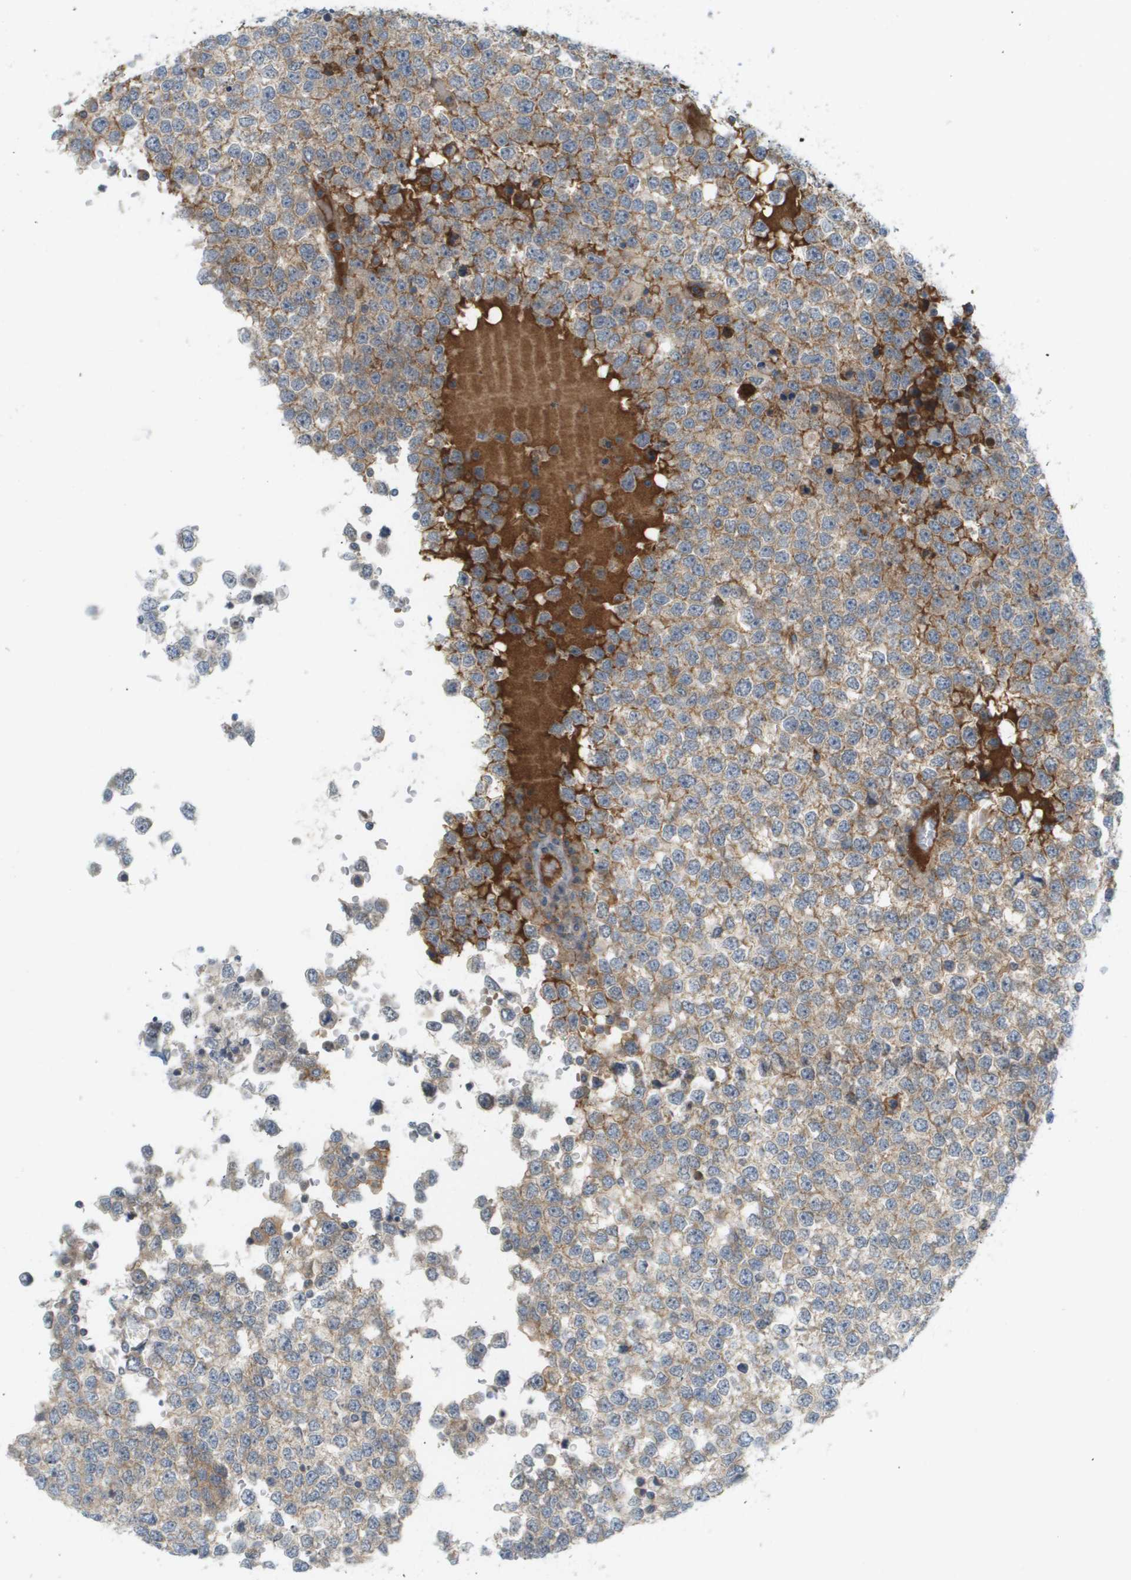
{"staining": {"intensity": "weak", "quantity": "25%-75%", "location": "cytoplasmic/membranous"}, "tissue": "testis cancer", "cell_type": "Tumor cells", "image_type": "cancer", "snomed": [{"axis": "morphology", "description": "Seminoma, NOS"}, {"axis": "topography", "description": "Testis"}], "caption": "Brown immunohistochemical staining in human seminoma (testis) exhibits weak cytoplasmic/membranous expression in approximately 25%-75% of tumor cells.", "gene": "PROC", "patient": {"sex": "male", "age": 65}}